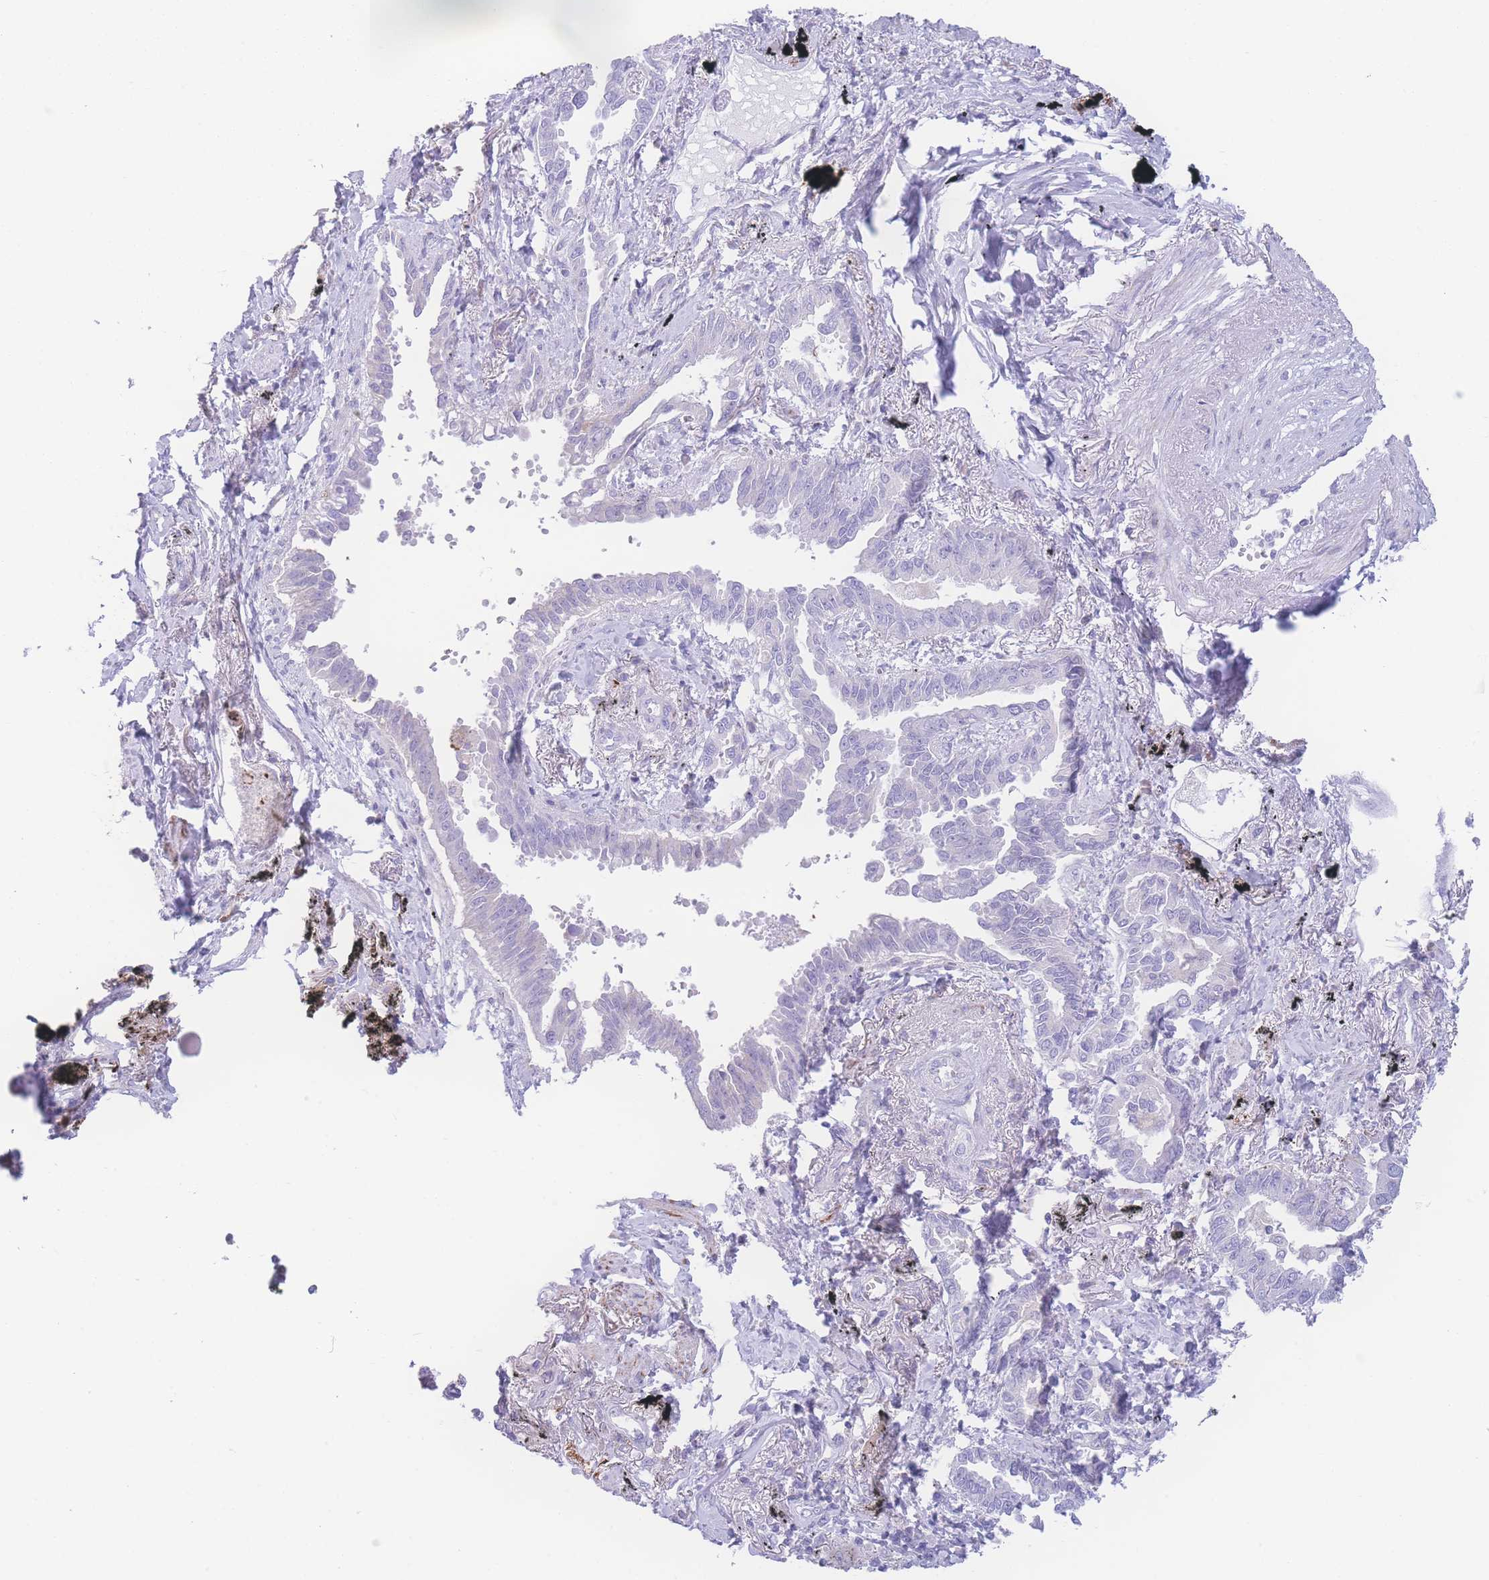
{"staining": {"intensity": "negative", "quantity": "none", "location": "none"}, "tissue": "lung cancer", "cell_type": "Tumor cells", "image_type": "cancer", "snomed": [{"axis": "morphology", "description": "Adenocarcinoma, NOS"}, {"axis": "topography", "description": "Lung"}], "caption": "Immunohistochemical staining of human adenocarcinoma (lung) demonstrates no significant expression in tumor cells.", "gene": "NBEAL1", "patient": {"sex": "male", "age": 67}}